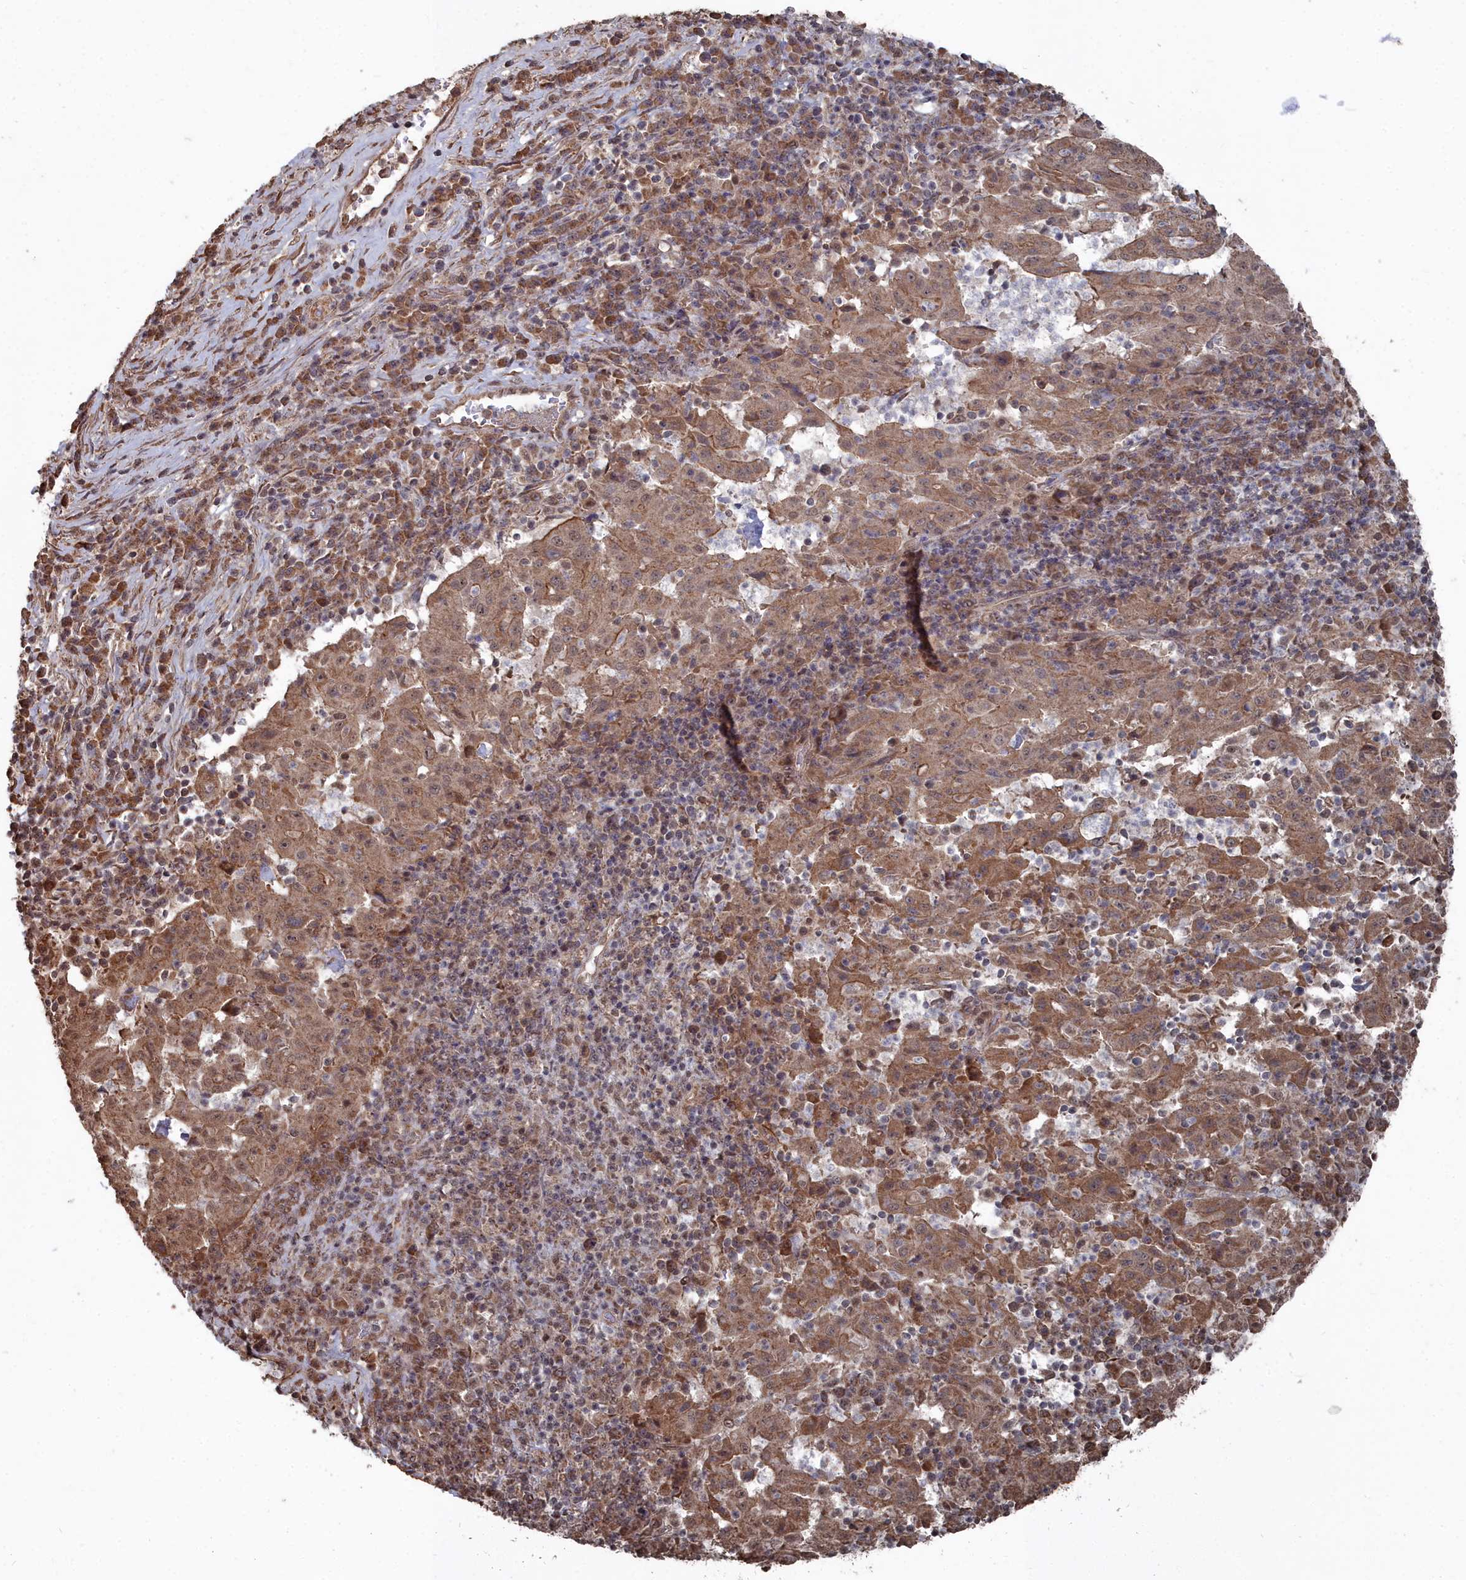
{"staining": {"intensity": "moderate", "quantity": ">75%", "location": "cytoplasmic/membranous"}, "tissue": "pancreatic cancer", "cell_type": "Tumor cells", "image_type": "cancer", "snomed": [{"axis": "morphology", "description": "Adenocarcinoma, NOS"}, {"axis": "topography", "description": "Pancreas"}], "caption": "Pancreatic cancer stained with a brown dye displays moderate cytoplasmic/membranous positive staining in about >75% of tumor cells.", "gene": "CCNP", "patient": {"sex": "male", "age": 63}}